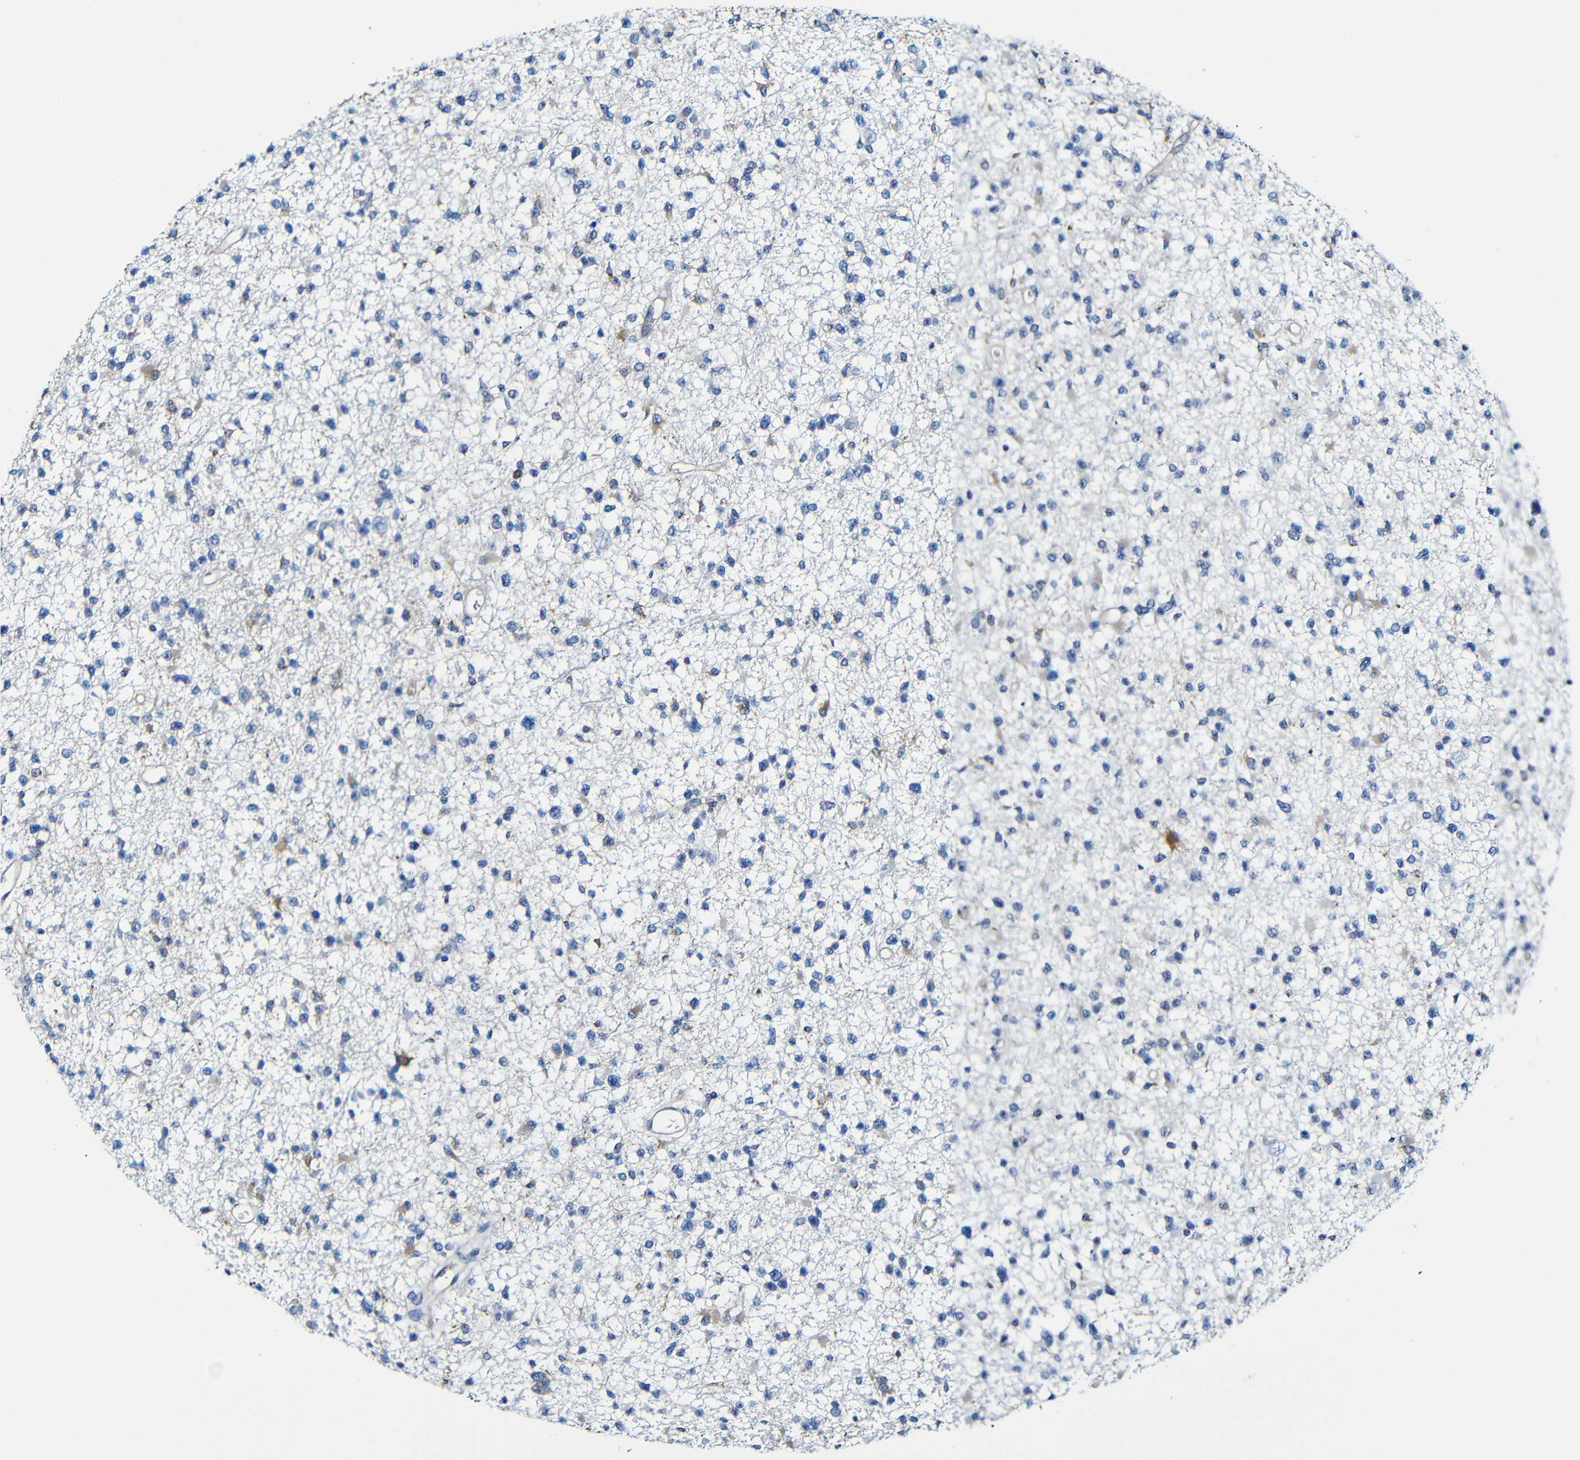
{"staining": {"intensity": "negative", "quantity": "none", "location": "none"}, "tissue": "glioma", "cell_type": "Tumor cells", "image_type": "cancer", "snomed": [{"axis": "morphology", "description": "Glioma, malignant, Low grade"}, {"axis": "topography", "description": "Brain"}], "caption": "The photomicrograph displays no significant staining in tumor cells of glioma.", "gene": "MSN", "patient": {"sex": "female", "age": 22}}